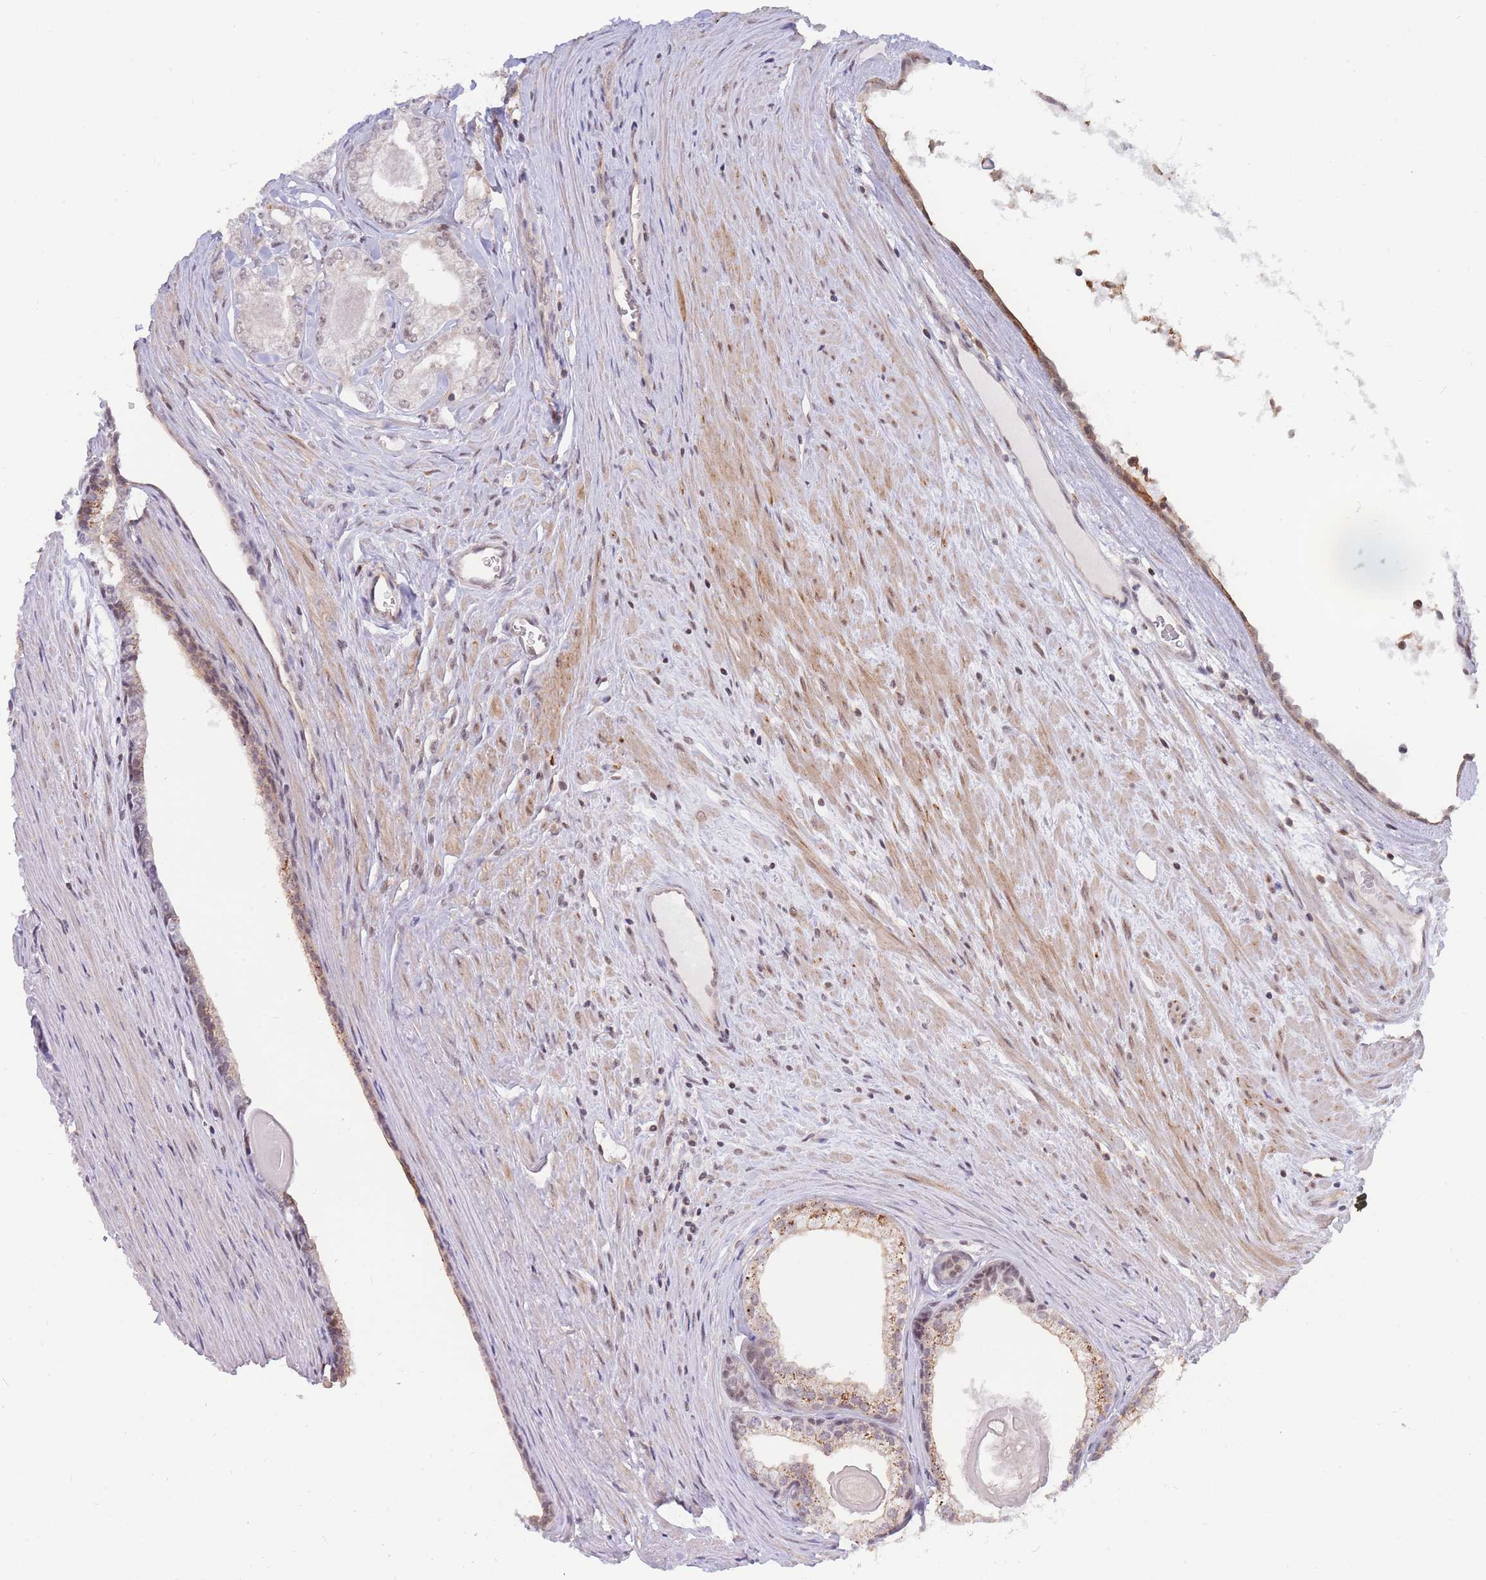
{"staining": {"intensity": "weak", "quantity": "25%-75%", "location": "nuclear"}, "tissue": "prostate cancer", "cell_type": "Tumor cells", "image_type": "cancer", "snomed": [{"axis": "morphology", "description": "Adenocarcinoma, High grade"}, {"axis": "topography", "description": "Prostate"}], "caption": "DAB immunohistochemical staining of prostate cancer (adenocarcinoma (high-grade)) shows weak nuclear protein staining in approximately 25%-75% of tumor cells. (Brightfield microscopy of DAB IHC at high magnification).", "gene": "BOD1L1", "patient": {"sex": "male", "age": 68}}